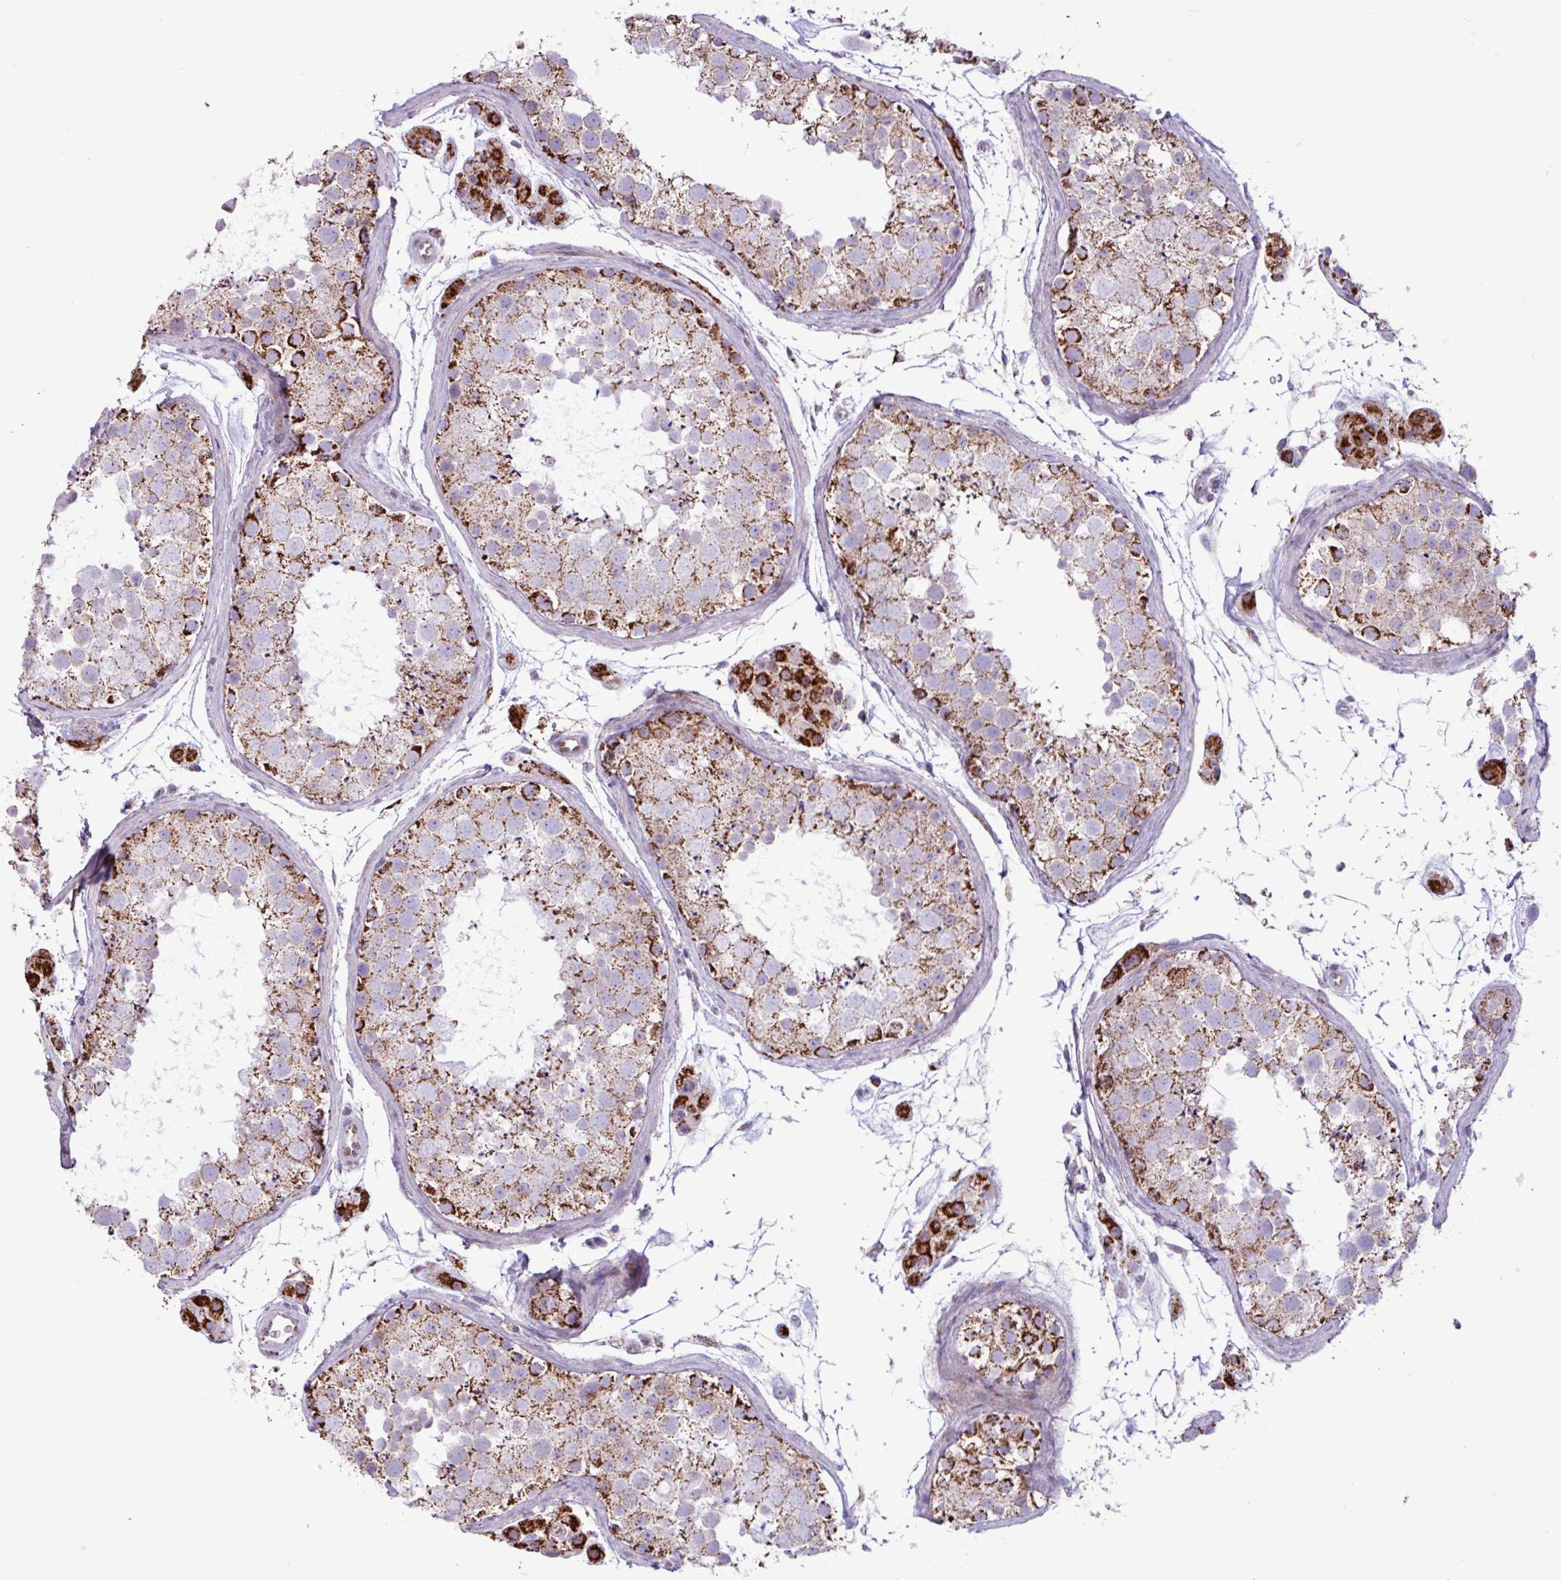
{"staining": {"intensity": "strong", "quantity": ">75%", "location": "cytoplasmic/membranous"}, "tissue": "testis", "cell_type": "Cells in seminiferous ducts", "image_type": "normal", "snomed": [{"axis": "morphology", "description": "Normal tissue, NOS"}, {"axis": "topography", "description": "Testis"}], "caption": "An immunohistochemistry (IHC) histopathology image of unremarkable tissue is shown. Protein staining in brown shows strong cytoplasmic/membranous positivity in testis within cells in seminiferous ducts. (IHC, brightfield microscopy, high magnification).", "gene": "RTL3", "patient": {"sex": "male", "age": 41}}